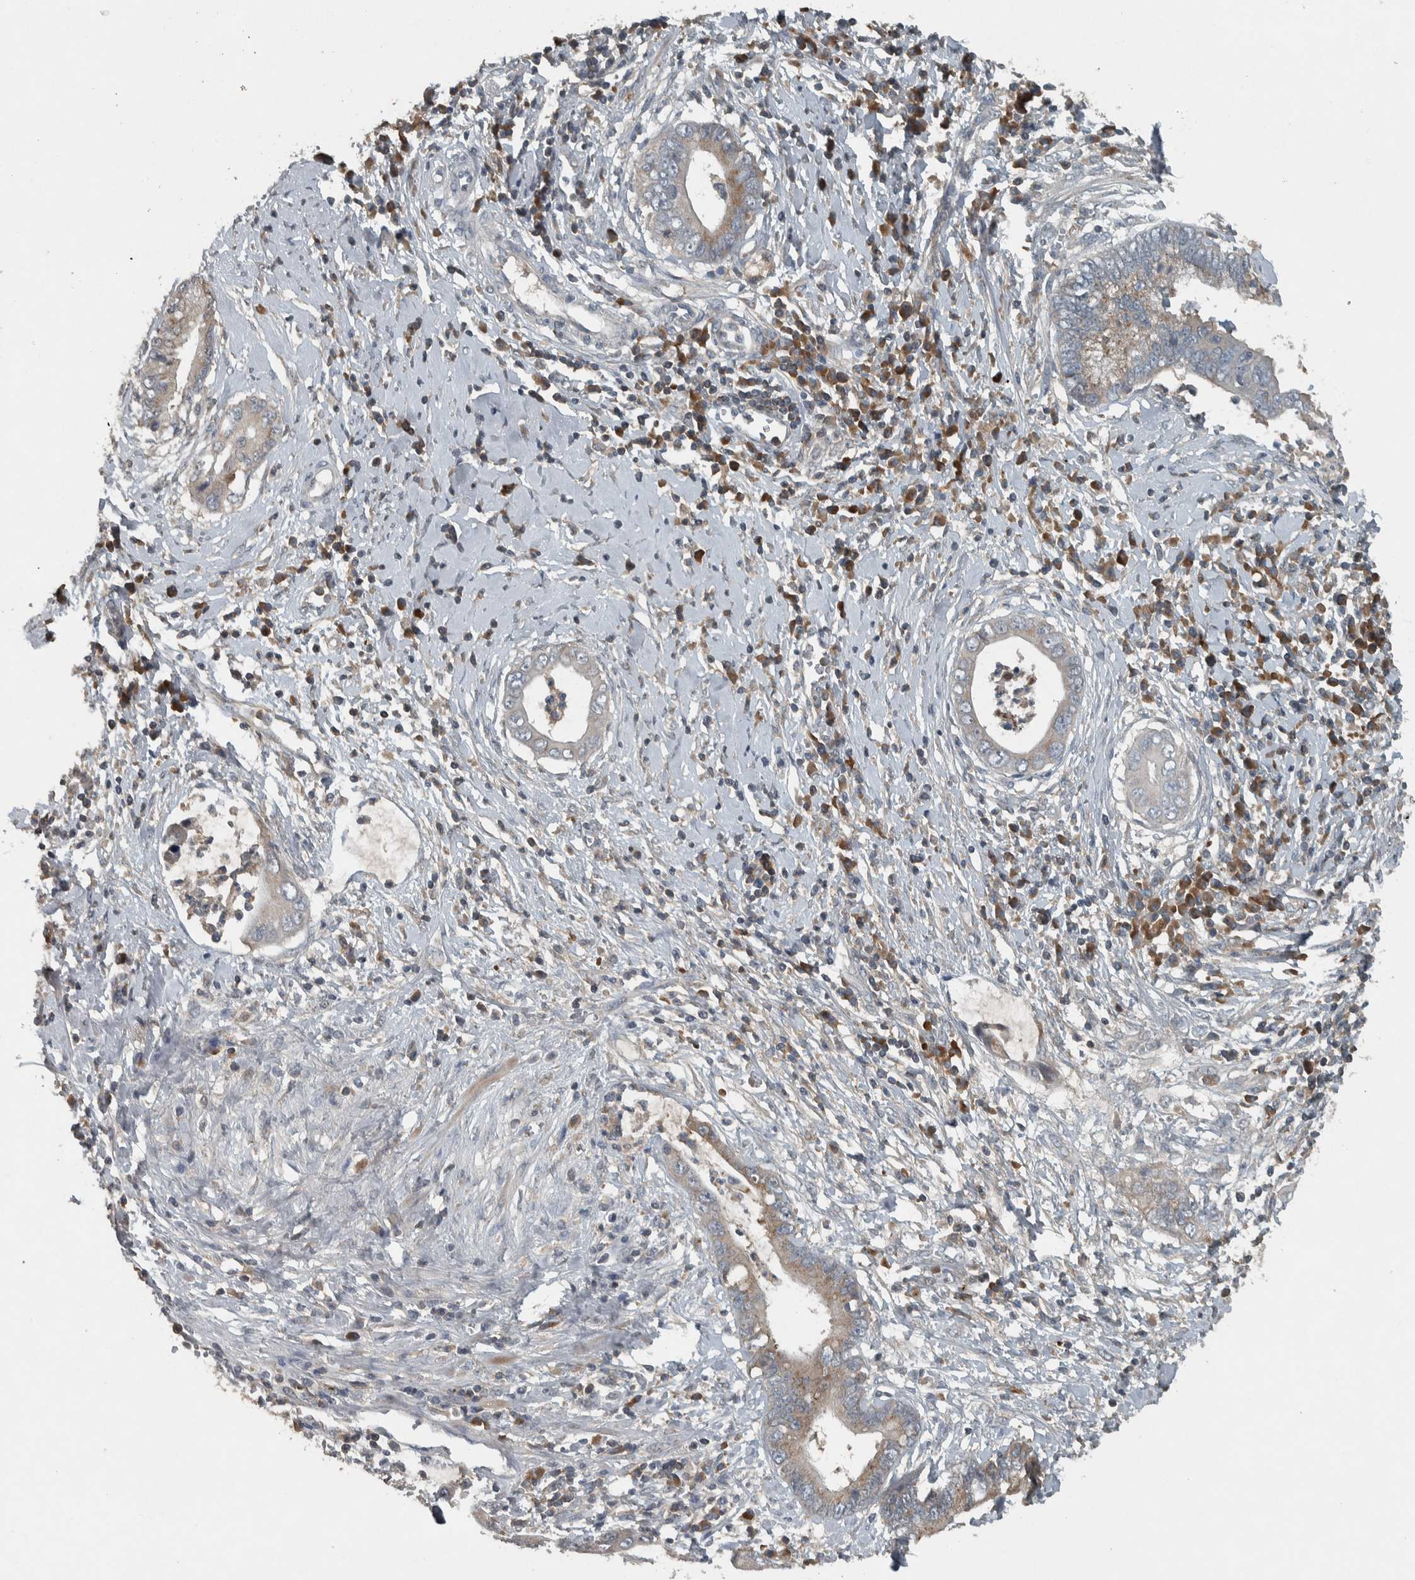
{"staining": {"intensity": "weak", "quantity": ">75%", "location": "cytoplasmic/membranous"}, "tissue": "cervical cancer", "cell_type": "Tumor cells", "image_type": "cancer", "snomed": [{"axis": "morphology", "description": "Adenocarcinoma, NOS"}, {"axis": "topography", "description": "Cervix"}], "caption": "Cervical adenocarcinoma tissue displays weak cytoplasmic/membranous staining in approximately >75% of tumor cells, visualized by immunohistochemistry. Immunohistochemistry (ihc) stains the protein in brown and the nuclei are stained blue.", "gene": "CLCN2", "patient": {"sex": "female", "age": 44}}